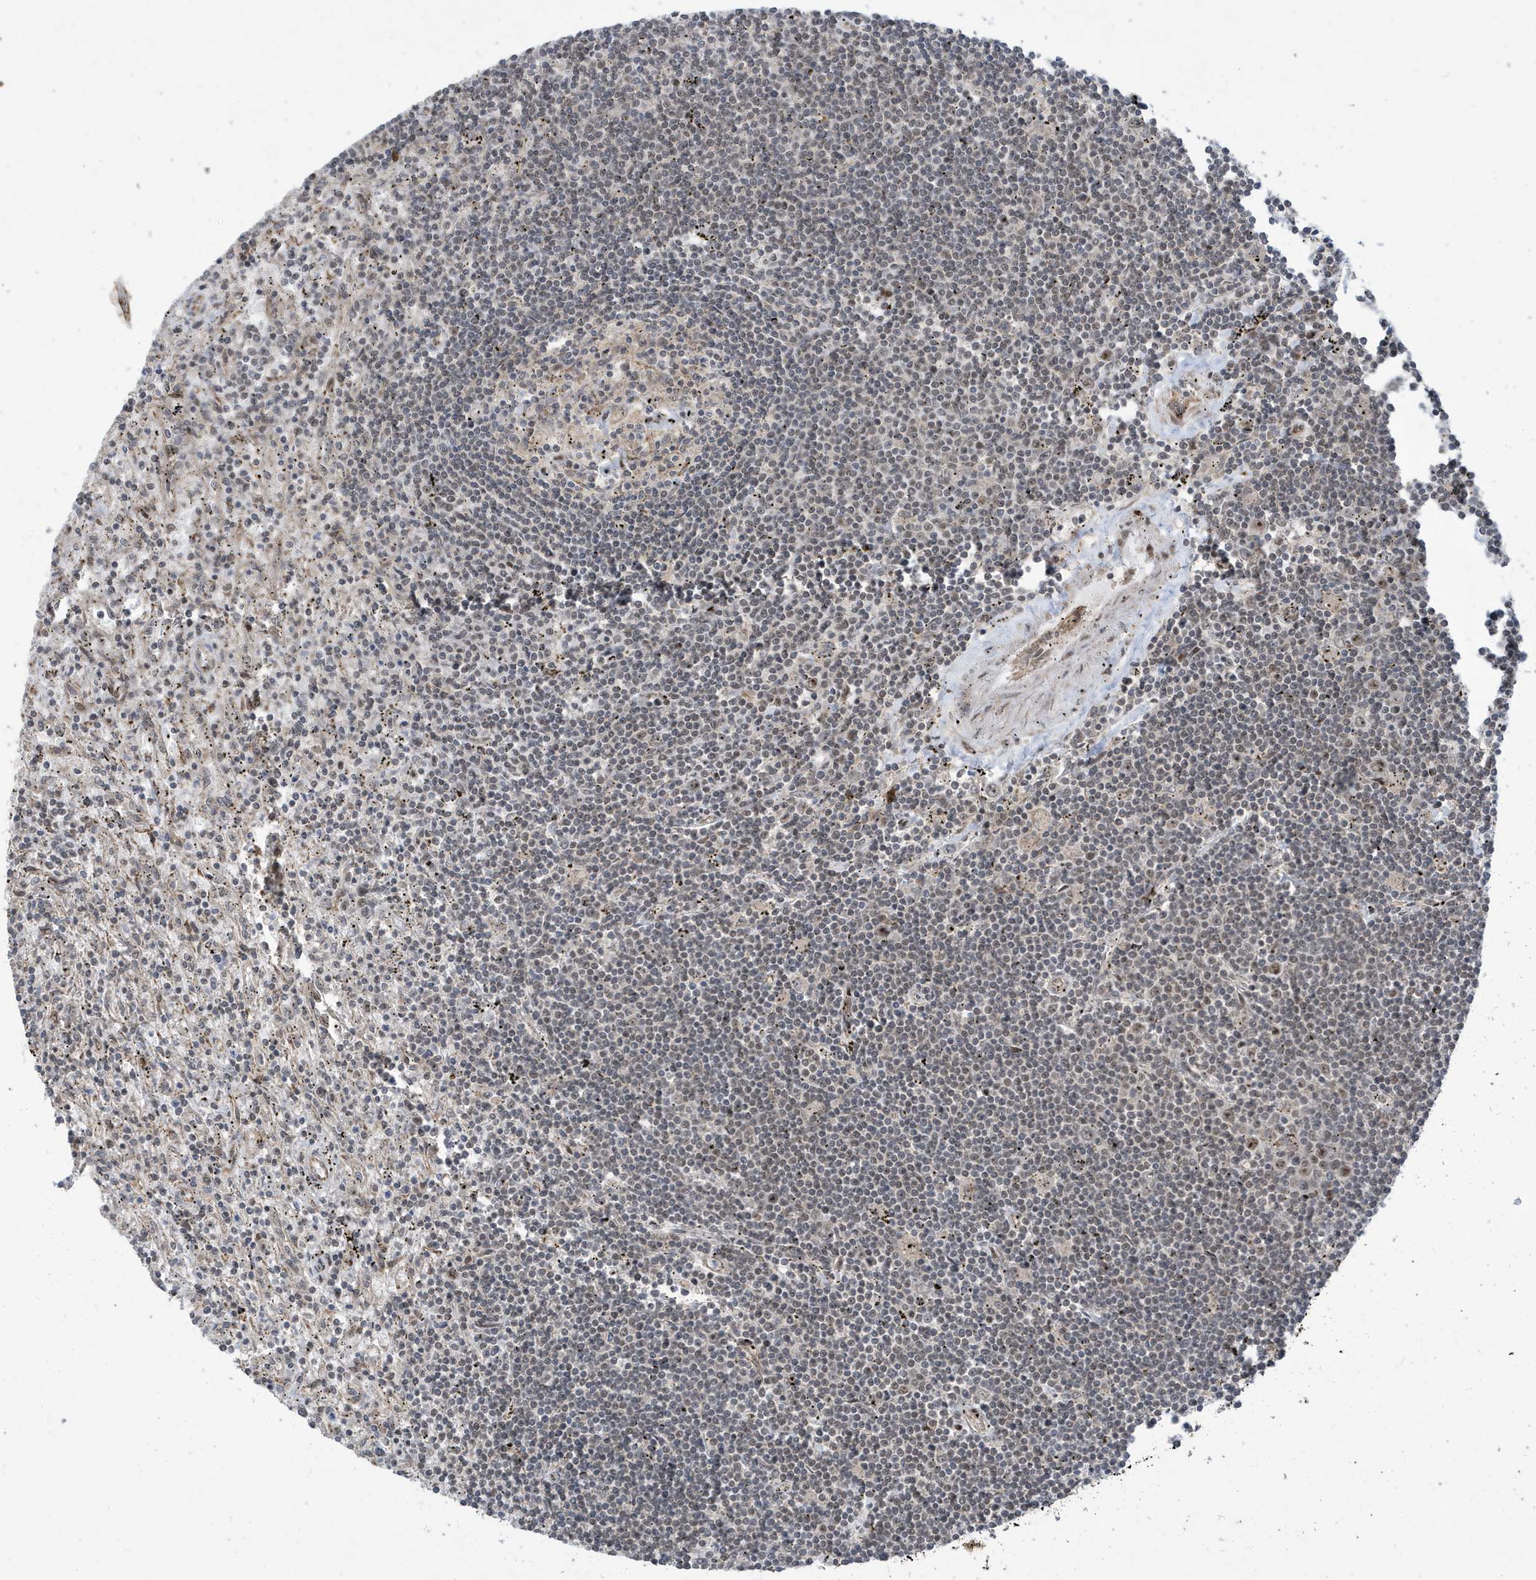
{"staining": {"intensity": "negative", "quantity": "none", "location": "none"}, "tissue": "lymphoma", "cell_type": "Tumor cells", "image_type": "cancer", "snomed": [{"axis": "morphology", "description": "Malignant lymphoma, non-Hodgkin's type, Low grade"}, {"axis": "topography", "description": "Spleen"}], "caption": "IHC of human lymphoma shows no expression in tumor cells. The staining is performed using DAB (3,3'-diaminobenzidine) brown chromogen with nuclei counter-stained in using hematoxylin.", "gene": "FAM9B", "patient": {"sex": "male", "age": 76}}